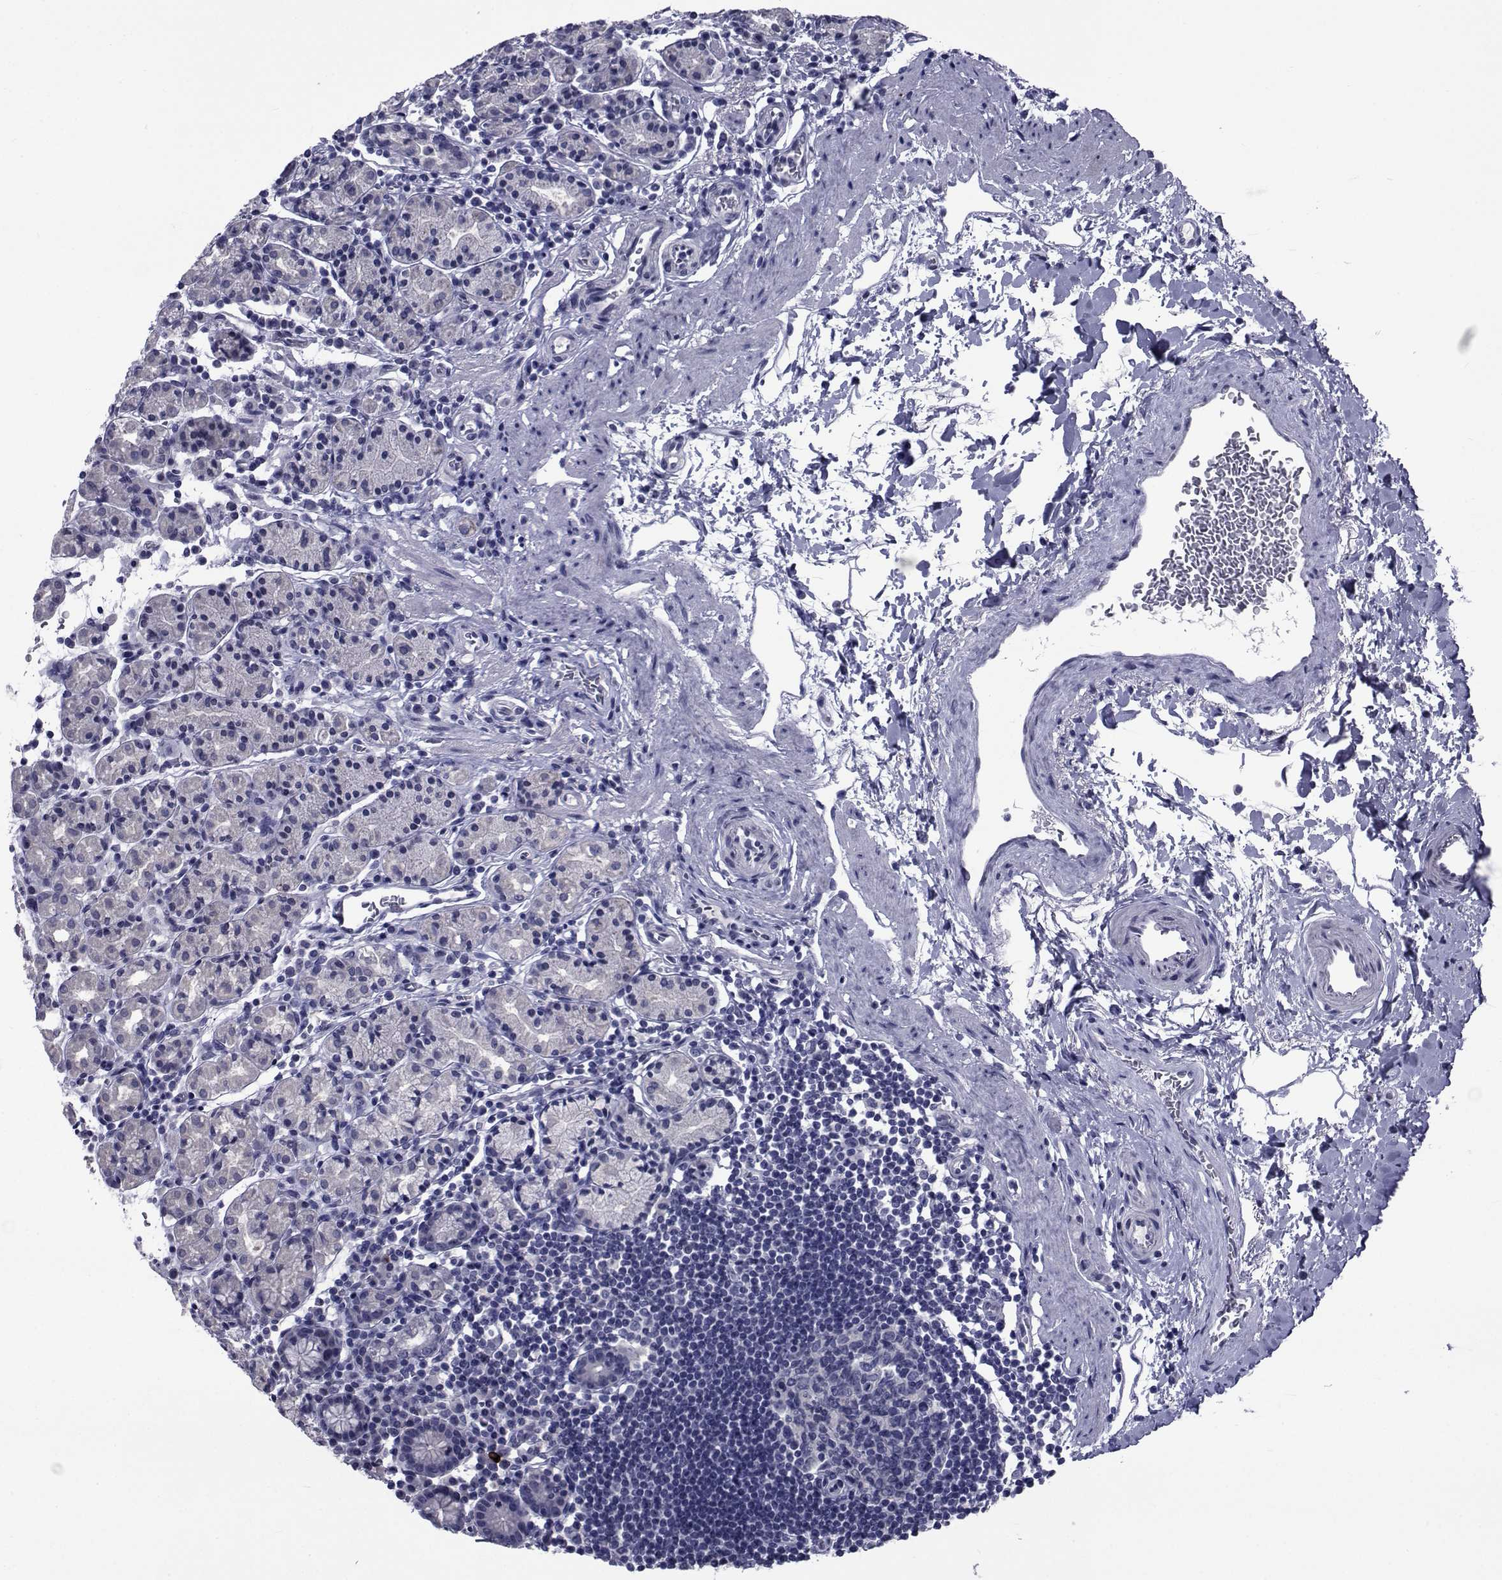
{"staining": {"intensity": "negative", "quantity": "none", "location": "none"}, "tissue": "stomach", "cell_type": "Glandular cells", "image_type": "normal", "snomed": [{"axis": "morphology", "description": "Normal tissue, NOS"}, {"axis": "topography", "description": "Stomach, upper"}, {"axis": "topography", "description": "Stomach"}], "caption": "This is an IHC micrograph of unremarkable stomach. There is no expression in glandular cells.", "gene": "SEMA5B", "patient": {"sex": "male", "age": 62}}